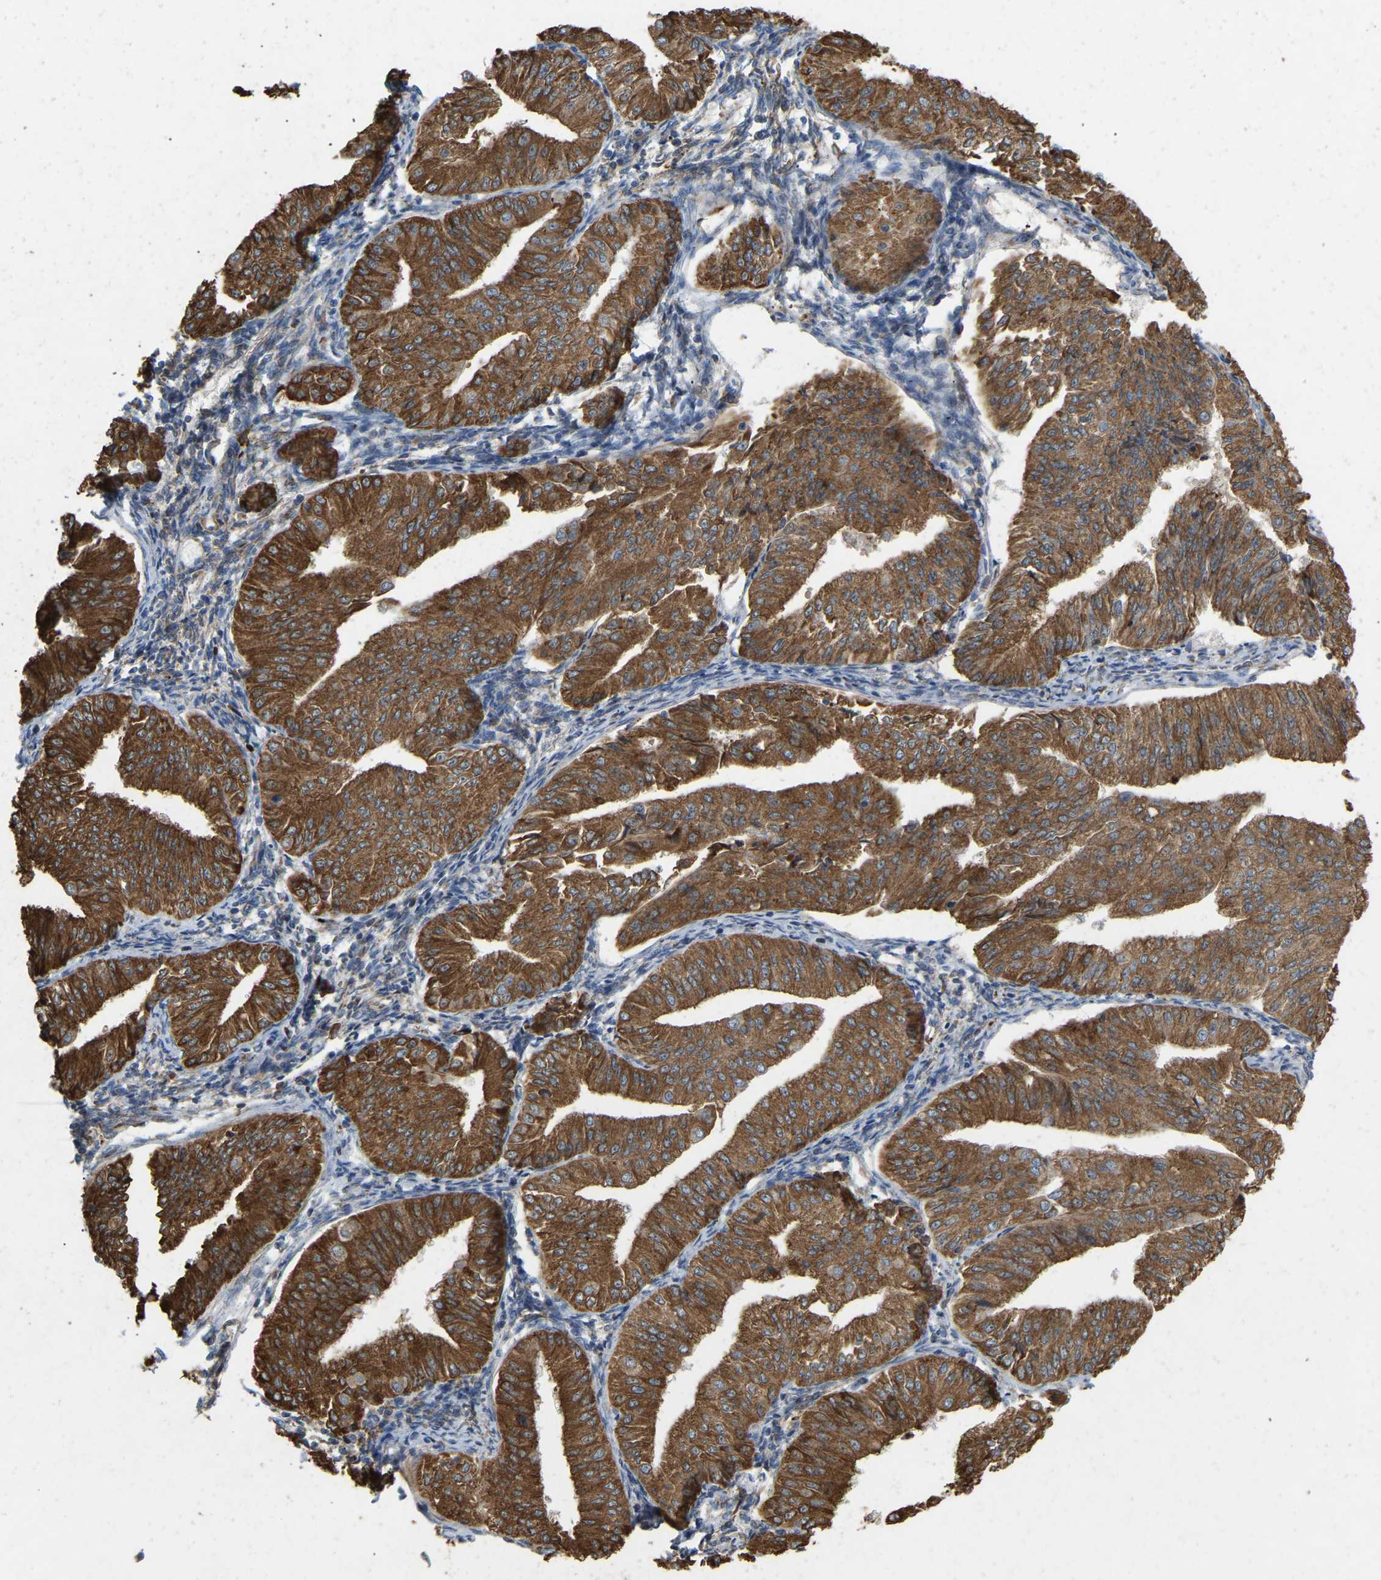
{"staining": {"intensity": "strong", "quantity": ">75%", "location": "cytoplasmic/membranous"}, "tissue": "endometrial cancer", "cell_type": "Tumor cells", "image_type": "cancer", "snomed": [{"axis": "morphology", "description": "Normal tissue, NOS"}, {"axis": "morphology", "description": "Adenocarcinoma, NOS"}, {"axis": "topography", "description": "Endometrium"}], "caption": "A micrograph of endometrial cancer (adenocarcinoma) stained for a protein reveals strong cytoplasmic/membranous brown staining in tumor cells.", "gene": "RHEB", "patient": {"sex": "female", "age": 53}}